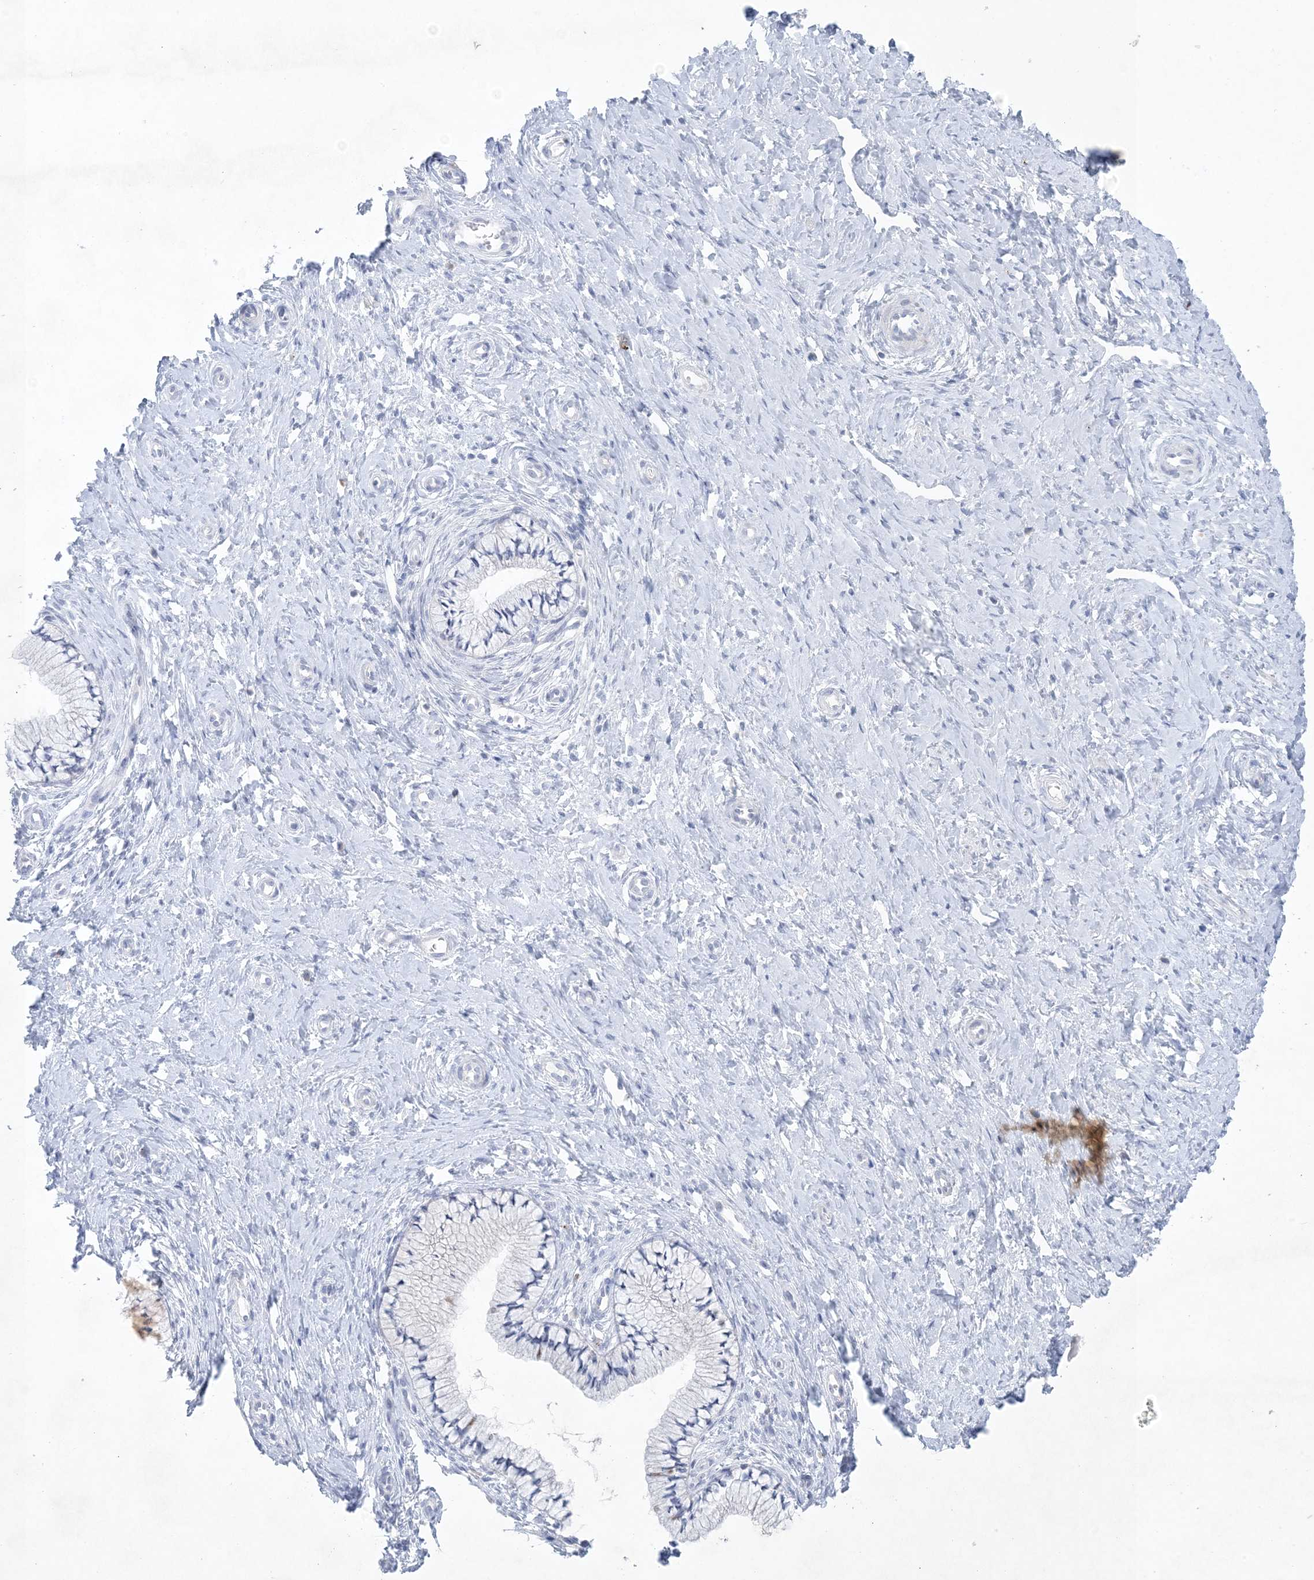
{"staining": {"intensity": "negative", "quantity": "none", "location": "none"}, "tissue": "cervix", "cell_type": "Glandular cells", "image_type": "normal", "snomed": [{"axis": "morphology", "description": "Normal tissue, NOS"}, {"axis": "topography", "description": "Cervix"}], "caption": "The image exhibits no significant staining in glandular cells of cervix.", "gene": "GABRG1", "patient": {"sex": "female", "age": 36}}